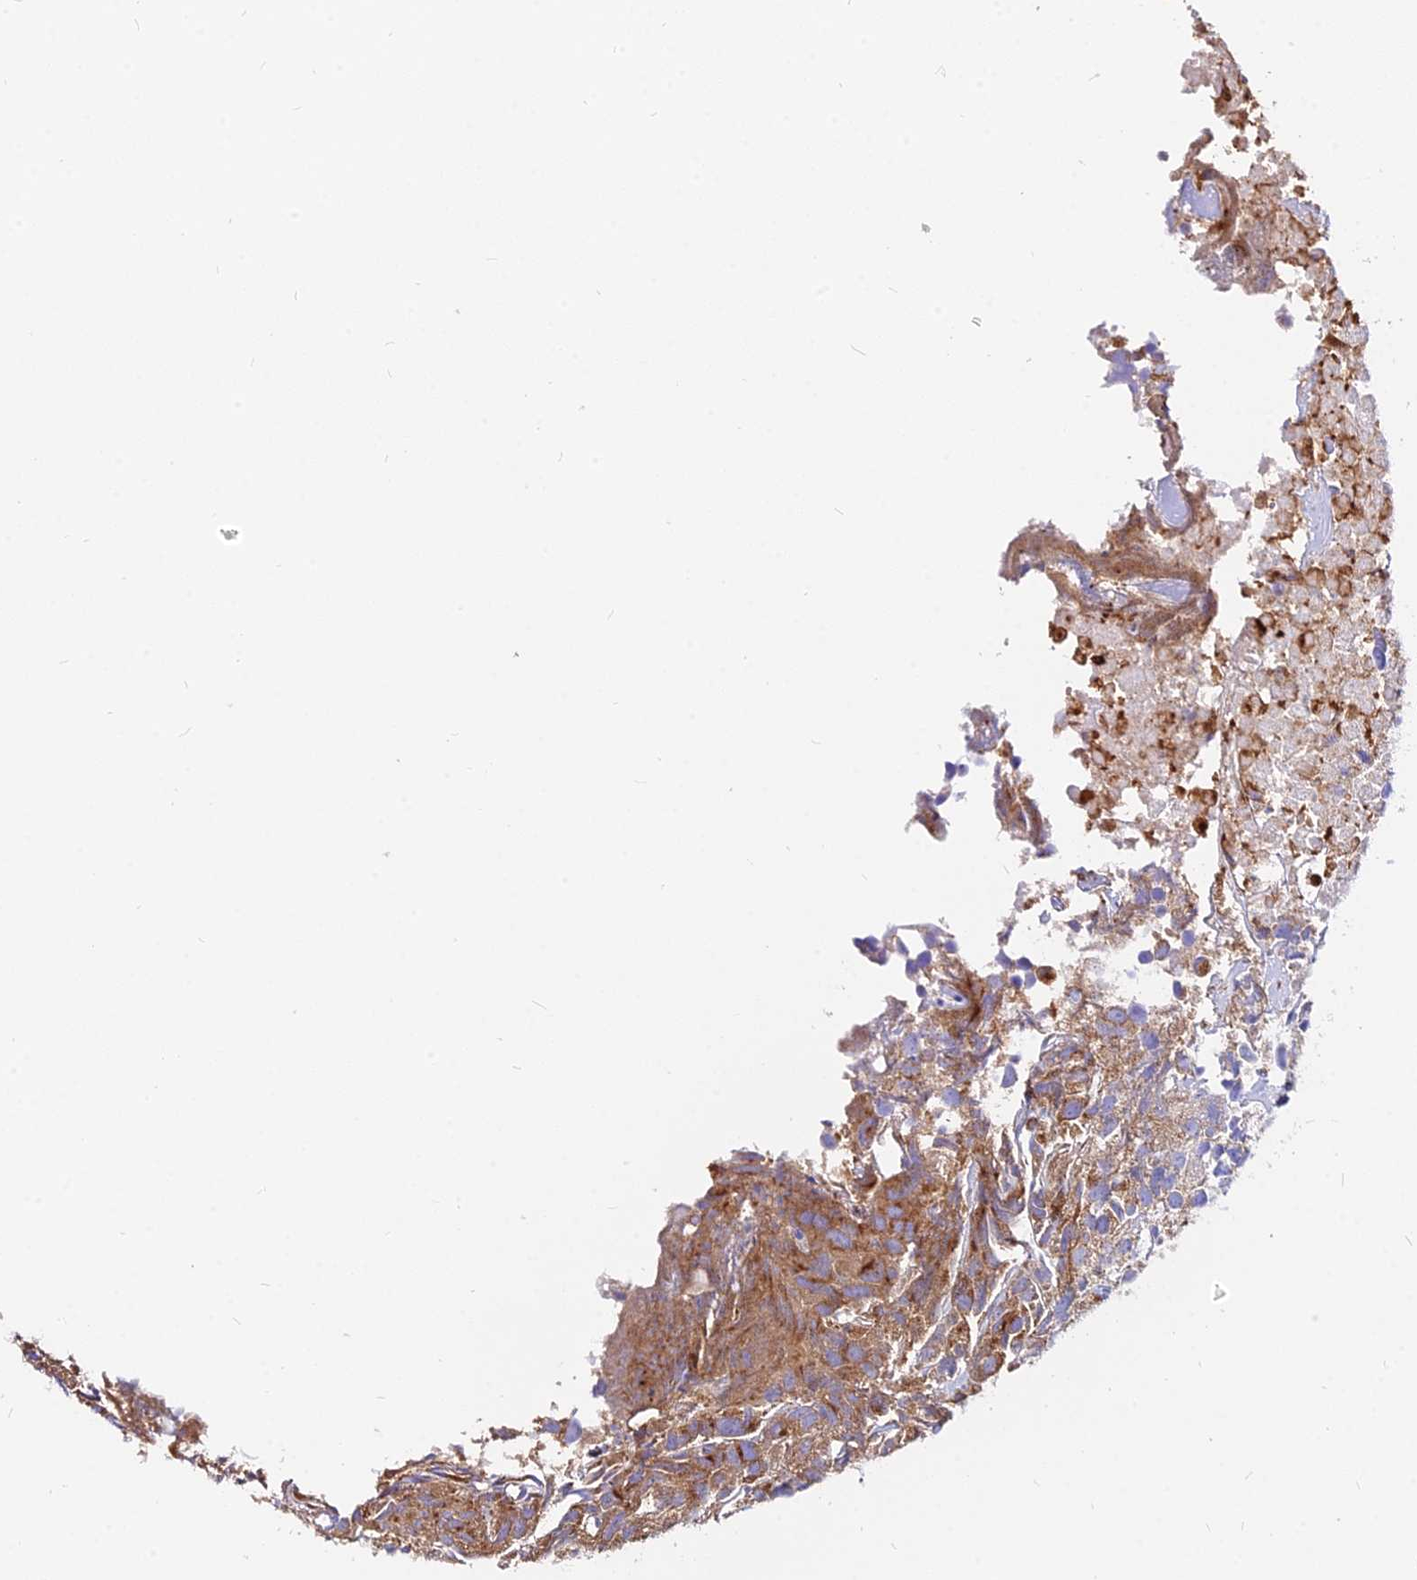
{"staining": {"intensity": "moderate", "quantity": ">75%", "location": "cytoplasmic/membranous"}, "tissue": "urothelial cancer", "cell_type": "Tumor cells", "image_type": "cancer", "snomed": [{"axis": "morphology", "description": "Urothelial carcinoma, High grade"}, {"axis": "topography", "description": "Urinary bladder"}], "caption": "This is a photomicrograph of immunohistochemistry staining of urothelial cancer, which shows moderate staining in the cytoplasmic/membranous of tumor cells.", "gene": "AGTRAP", "patient": {"sex": "female", "age": 75}}